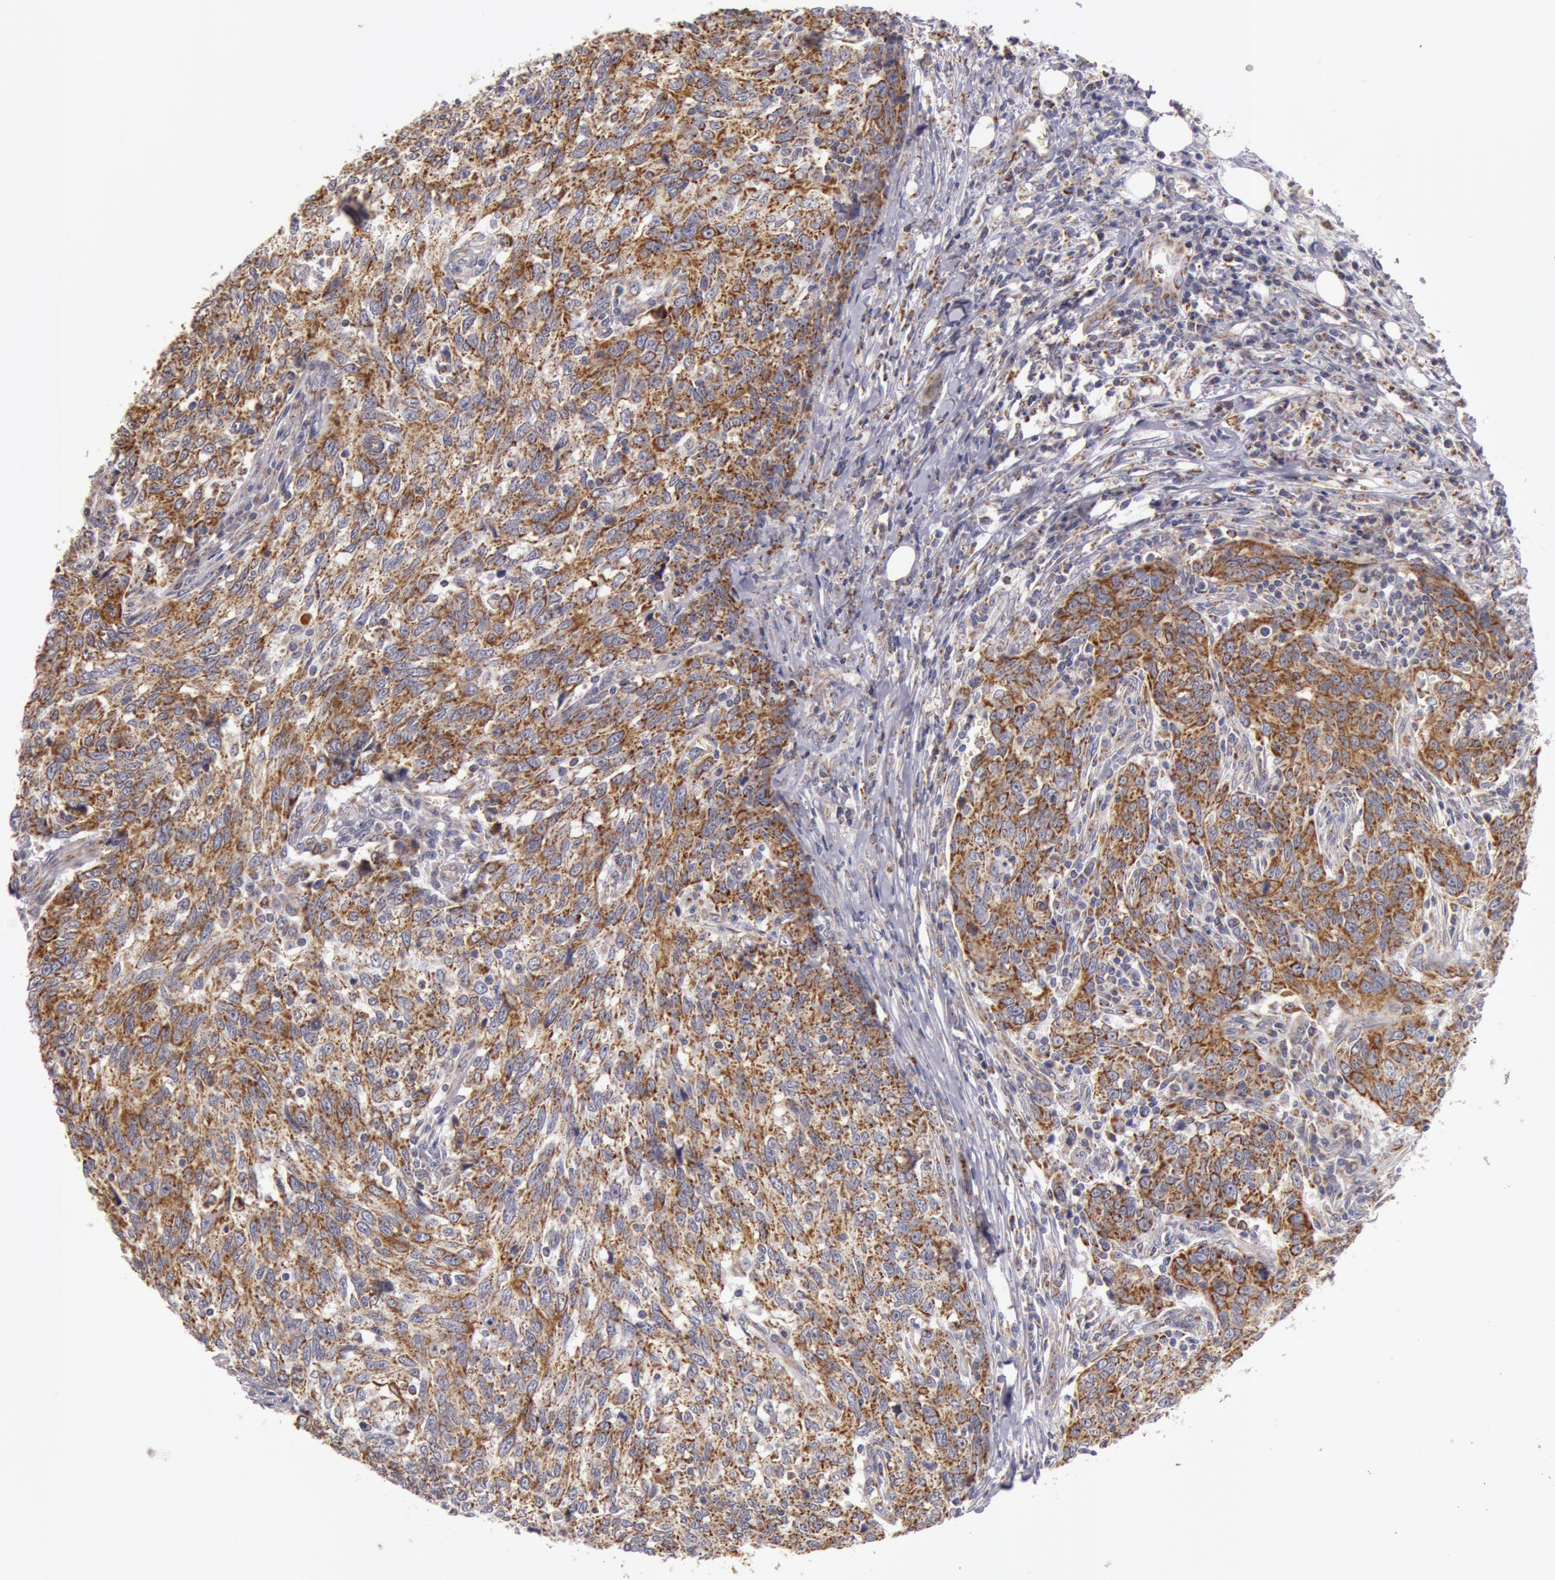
{"staining": {"intensity": "moderate", "quantity": ">75%", "location": "cytoplasmic/membranous"}, "tissue": "breast cancer", "cell_type": "Tumor cells", "image_type": "cancer", "snomed": [{"axis": "morphology", "description": "Duct carcinoma"}, {"axis": "topography", "description": "Breast"}], "caption": "An IHC image of tumor tissue is shown. Protein staining in brown highlights moderate cytoplasmic/membranous positivity in breast invasive ductal carcinoma within tumor cells.", "gene": "KRT18", "patient": {"sex": "female", "age": 50}}